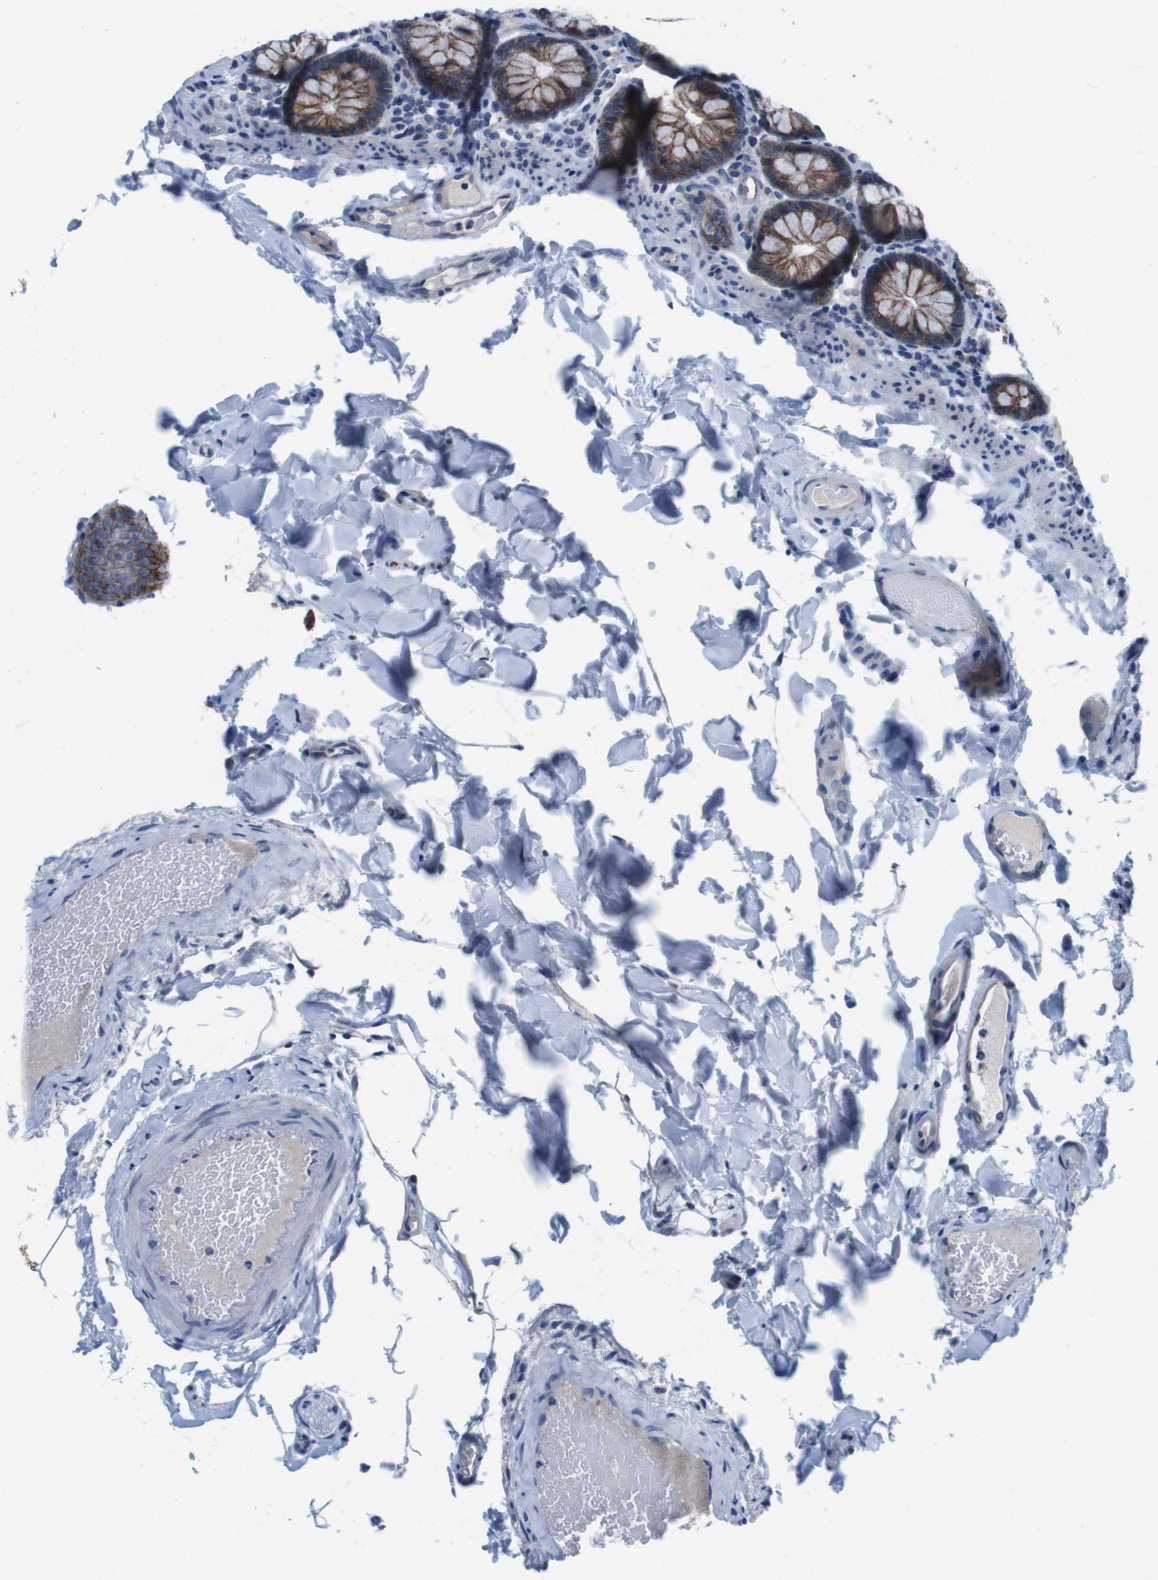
{"staining": {"intensity": "weak", "quantity": ">75%", "location": "cytoplasmic/membranous"}, "tissue": "colon", "cell_type": "Endothelial cells", "image_type": "normal", "snomed": [{"axis": "morphology", "description": "Normal tissue, NOS"}, {"axis": "topography", "description": "Colon"}], "caption": "Immunohistochemistry (IHC) image of normal human colon stained for a protein (brown), which demonstrates low levels of weak cytoplasmic/membranous positivity in approximately >75% of endothelial cells.", "gene": "SCRIB", "patient": {"sex": "female", "age": 61}}